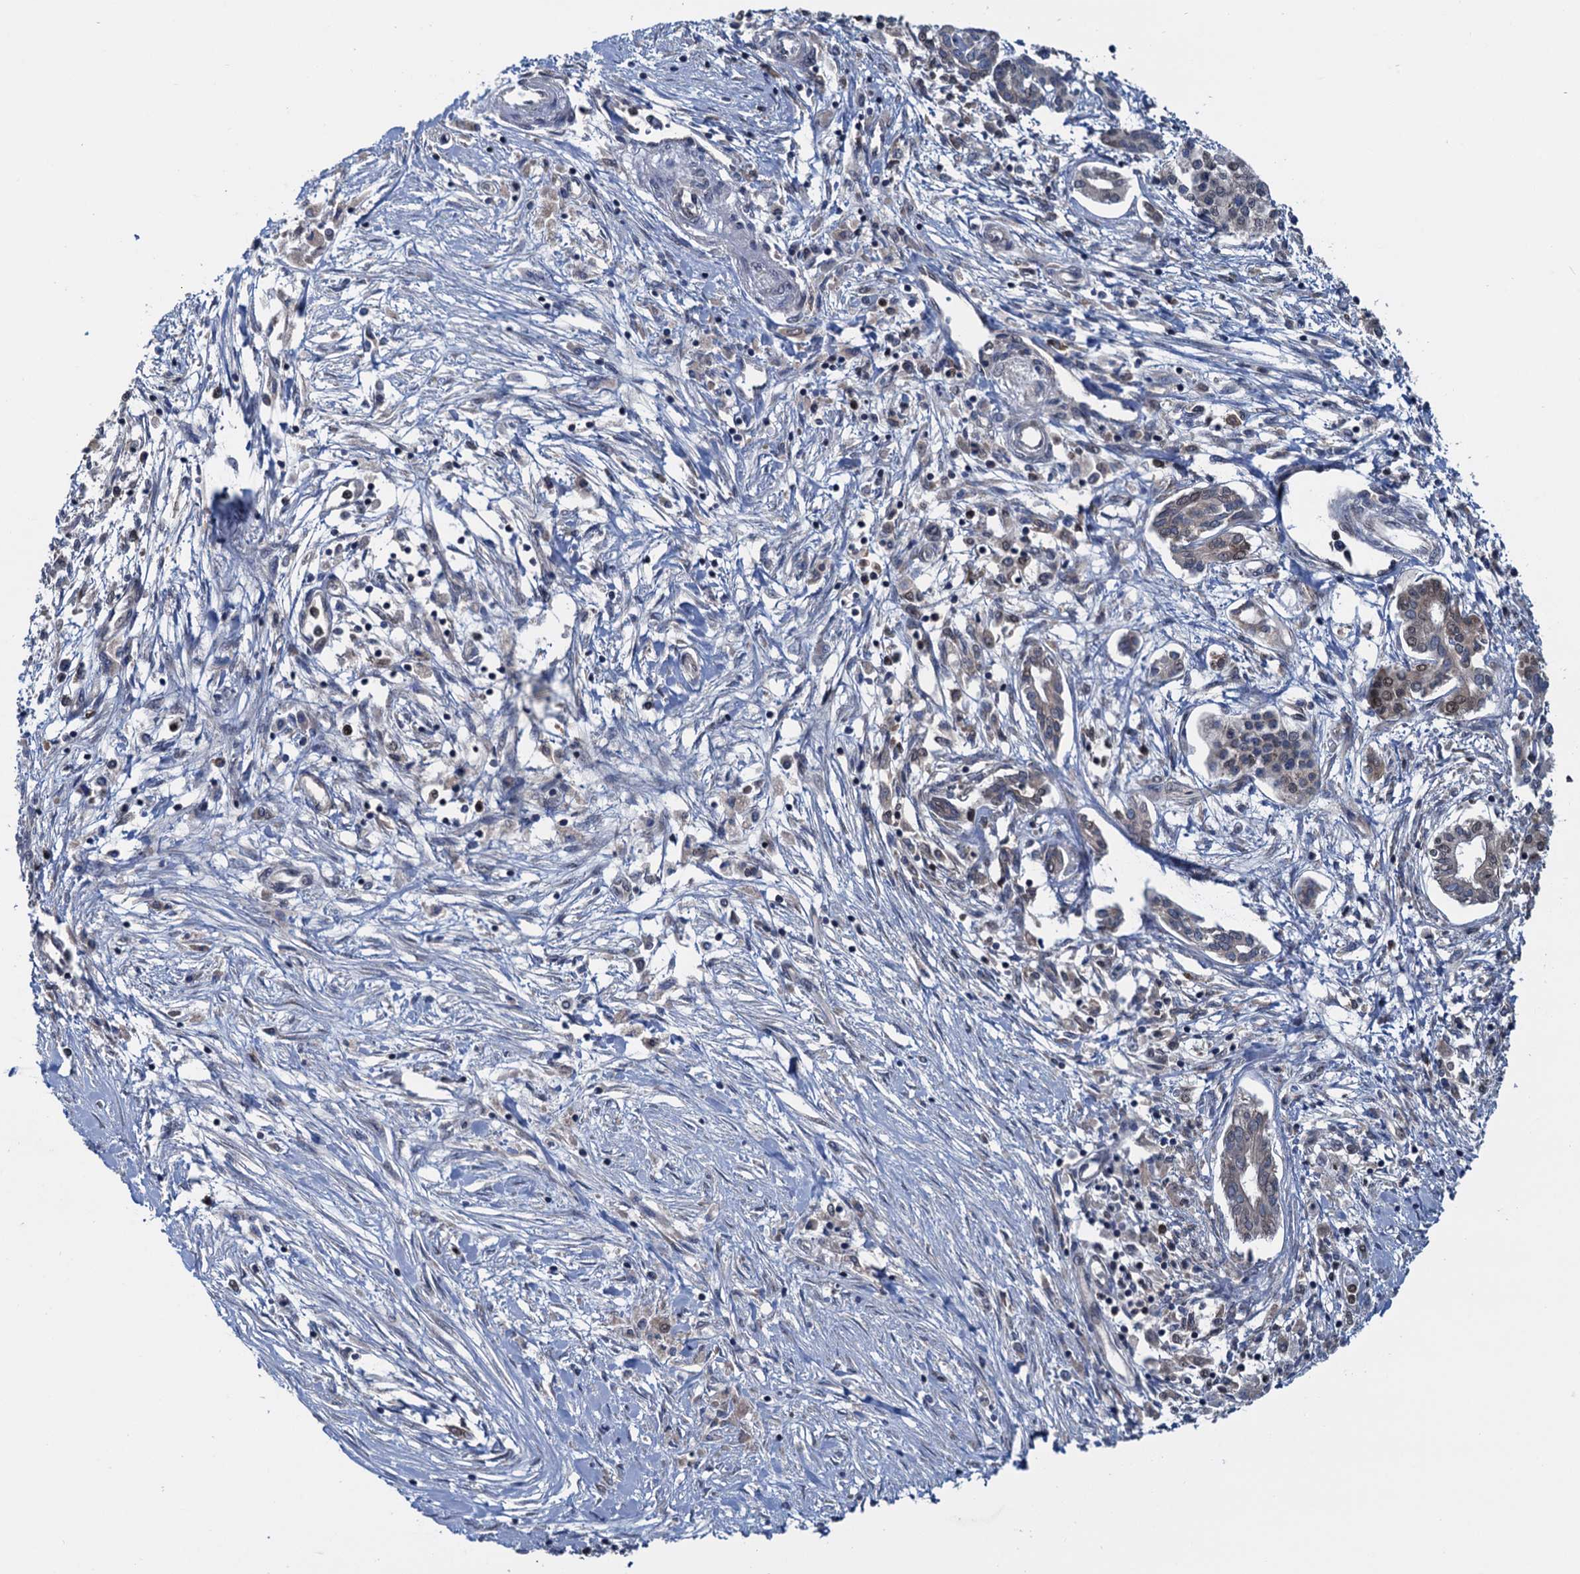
{"staining": {"intensity": "weak", "quantity": "<25%", "location": "nuclear"}, "tissue": "pancreatic cancer", "cell_type": "Tumor cells", "image_type": "cancer", "snomed": [{"axis": "morphology", "description": "Adenocarcinoma, NOS"}, {"axis": "topography", "description": "Pancreas"}], "caption": "A high-resolution histopathology image shows immunohistochemistry (IHC) staining of pancreatic cancer (adenocarcinoma), which demonstrates no significant staining in tumor cells.", "gene": "RNF125", "patient": {"sex": "female", "age": 50}}